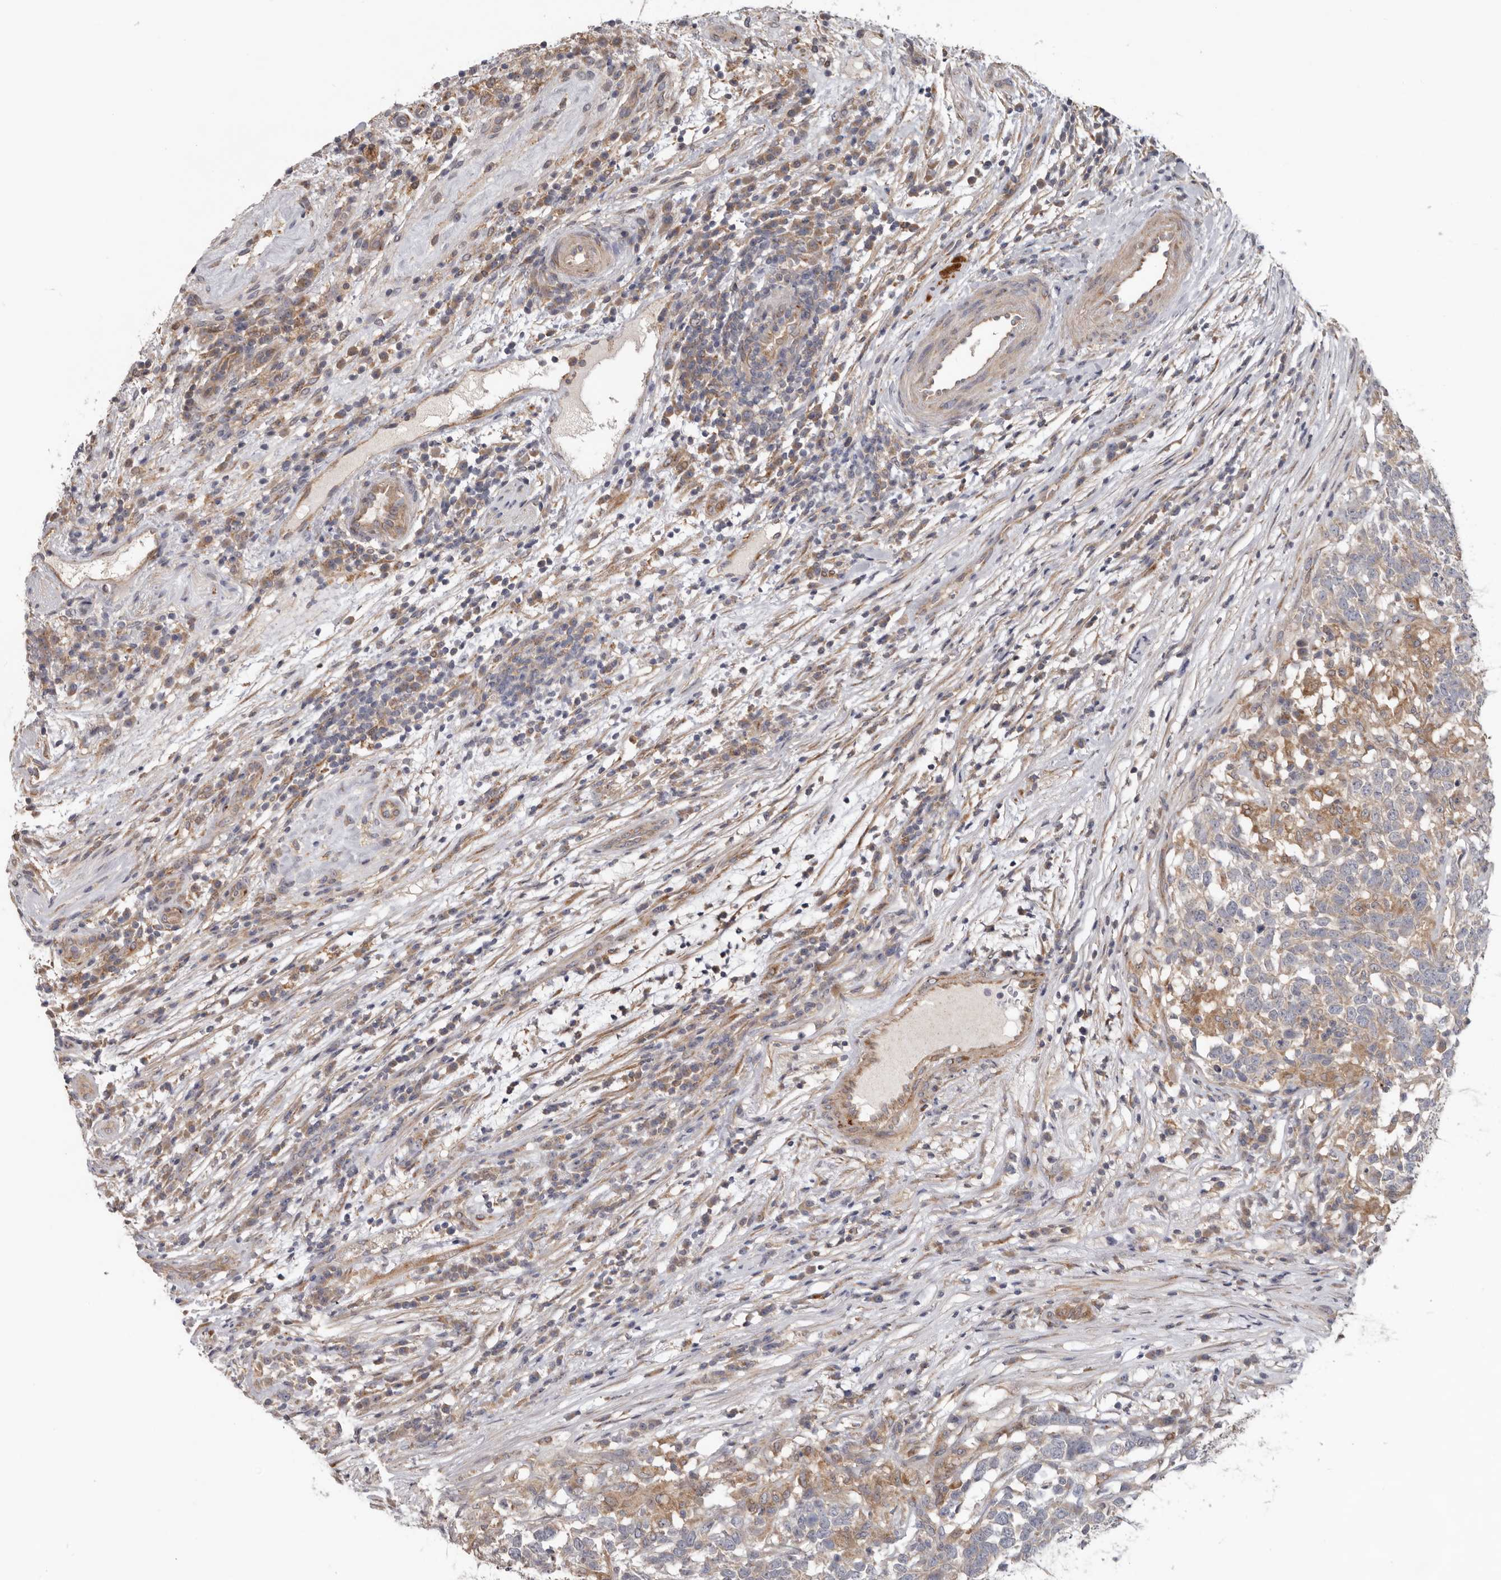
{"staining": {"intensity": "moderate", "quantity": "<25%", "location": "cytoplasmic/membranous"}, "tissue": "testis cancer", "cell_type": "Tumor cells", "image_type": "cancer", "snomed": [{"axis": "morphology", "description": "Carcinoma, Embryonal, NOS"}, {"axis": "topography", "description": "Testis"}], "caption": "Immunohistochemistry photomicrograph of neoplastic tissue: human testis embryonal carcinoma stained using immunohistochemistry (IHC) reveals low levels of moderate protein expression localized specifically in the cytoplasmic/membranous of tumor cells, appearing as a cytoplasmic/membranous brown color.", "gene": "HINT3", "patient": {"sex": "male", "age": 26}}